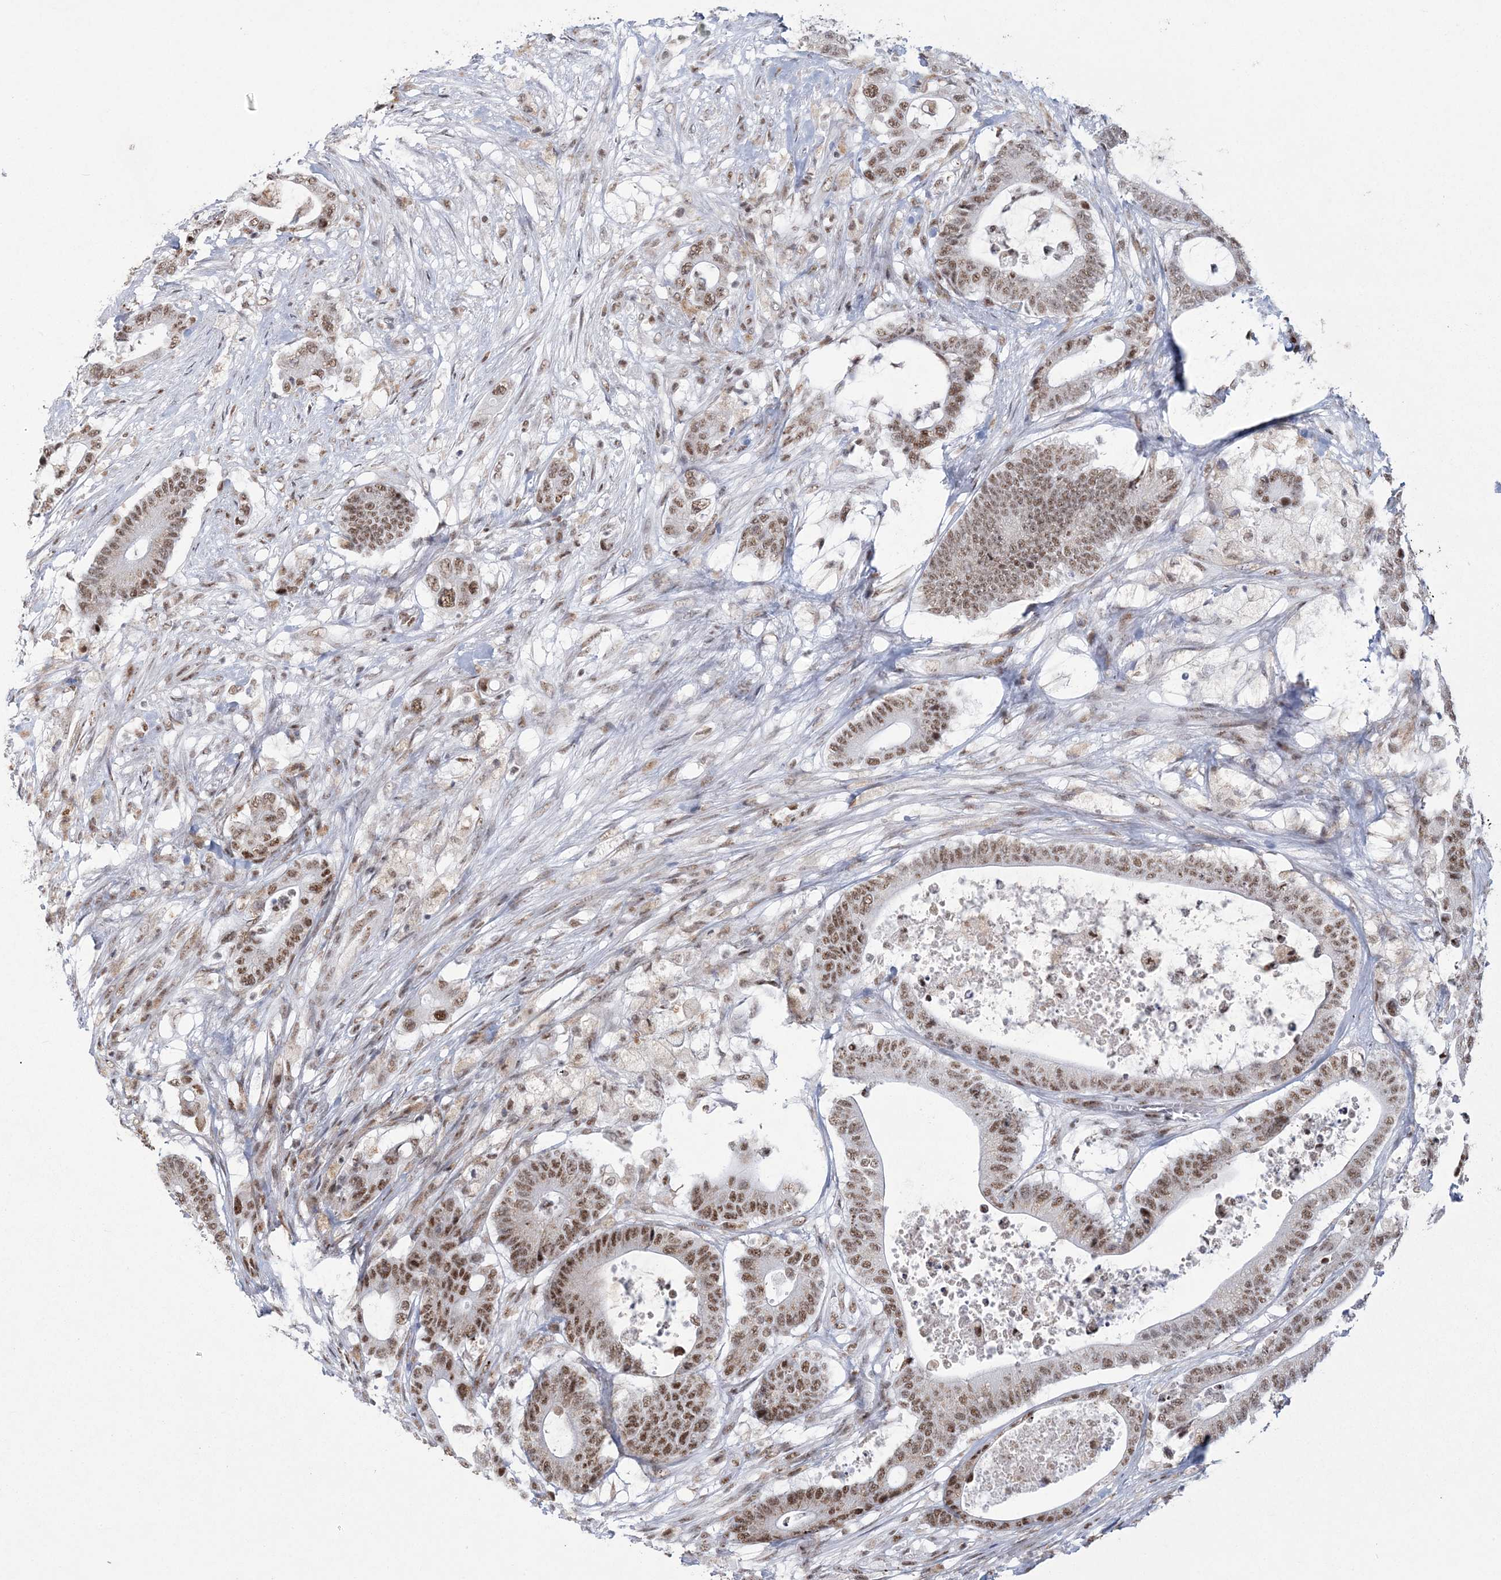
{"staining": {"intensity": "moderate", "quantity": ">75%", "location": "nuclear"}, "tissue": "colorectal cancer", "cell_type": "Tumor cells", "image_type": "cancer", "snomed": [{"axis": "morphology", "description": "Adenocarcinoma, NOS"}, {"axis": "topography", "description": "Colon"}], "caption": "Tumor cells reveal moderate nuclear staining in about >75% of cells in adenocarcinoma (colorectal).", "gene": "RBM17", "patient": {"sex": "female", "age": 84}}